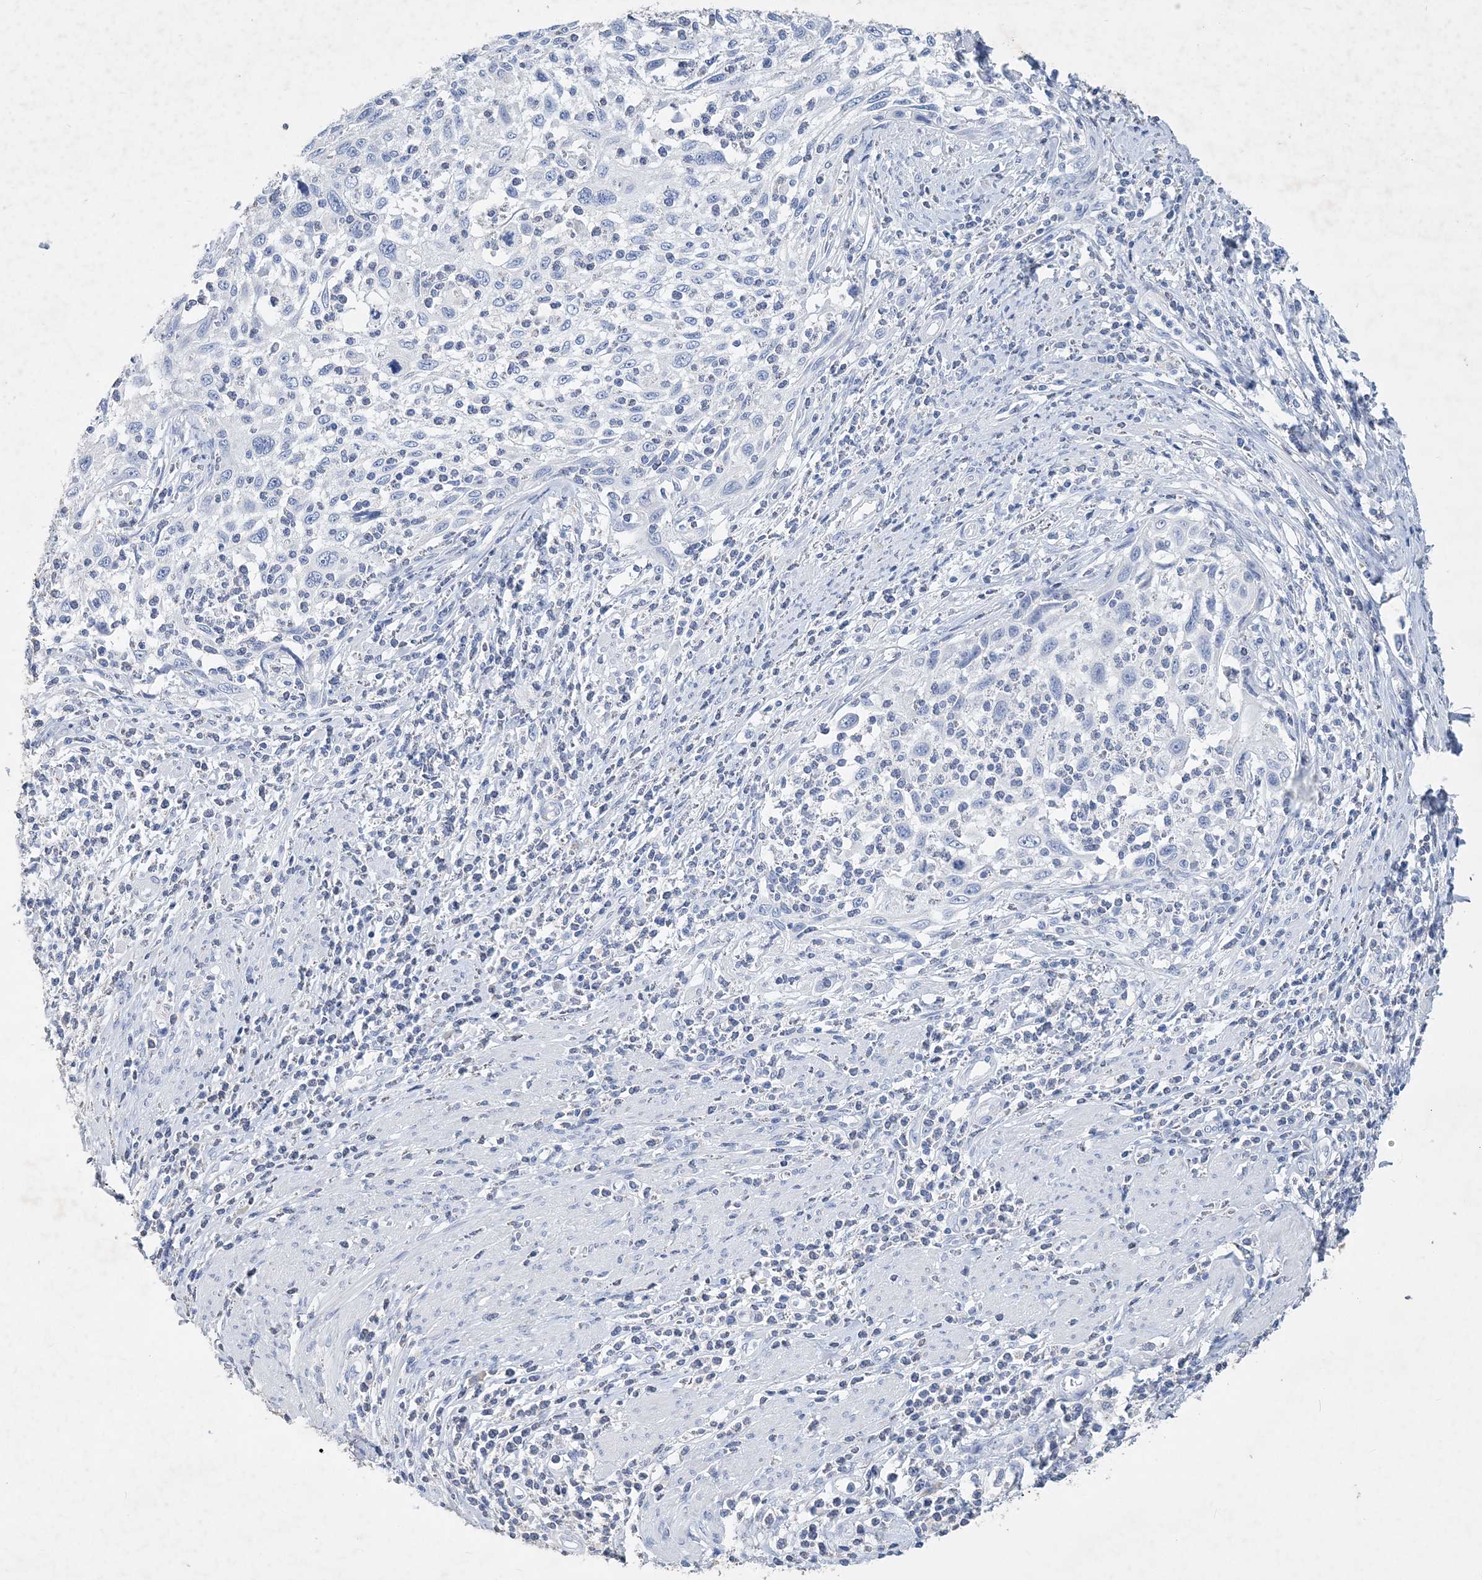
{"staining": {"intensity": "negative", "quantity": "none", "location": "none"}, "tissue": "cervical cancer", "cell_type": "Tumor cells", "image_type": "cancer", "snomed": [{"axis": "morphology", "description": "Squamous cell carcinoma, NOS"}, {"axis": "topography", "description": "Cervix"}], "caption": "An image of cervical squamous cell carcinoma stained for a protein demonstrates no brown staining in tumor cells.", "gene": "COPS8", "patient": {"sex": "female", "age": 70}}